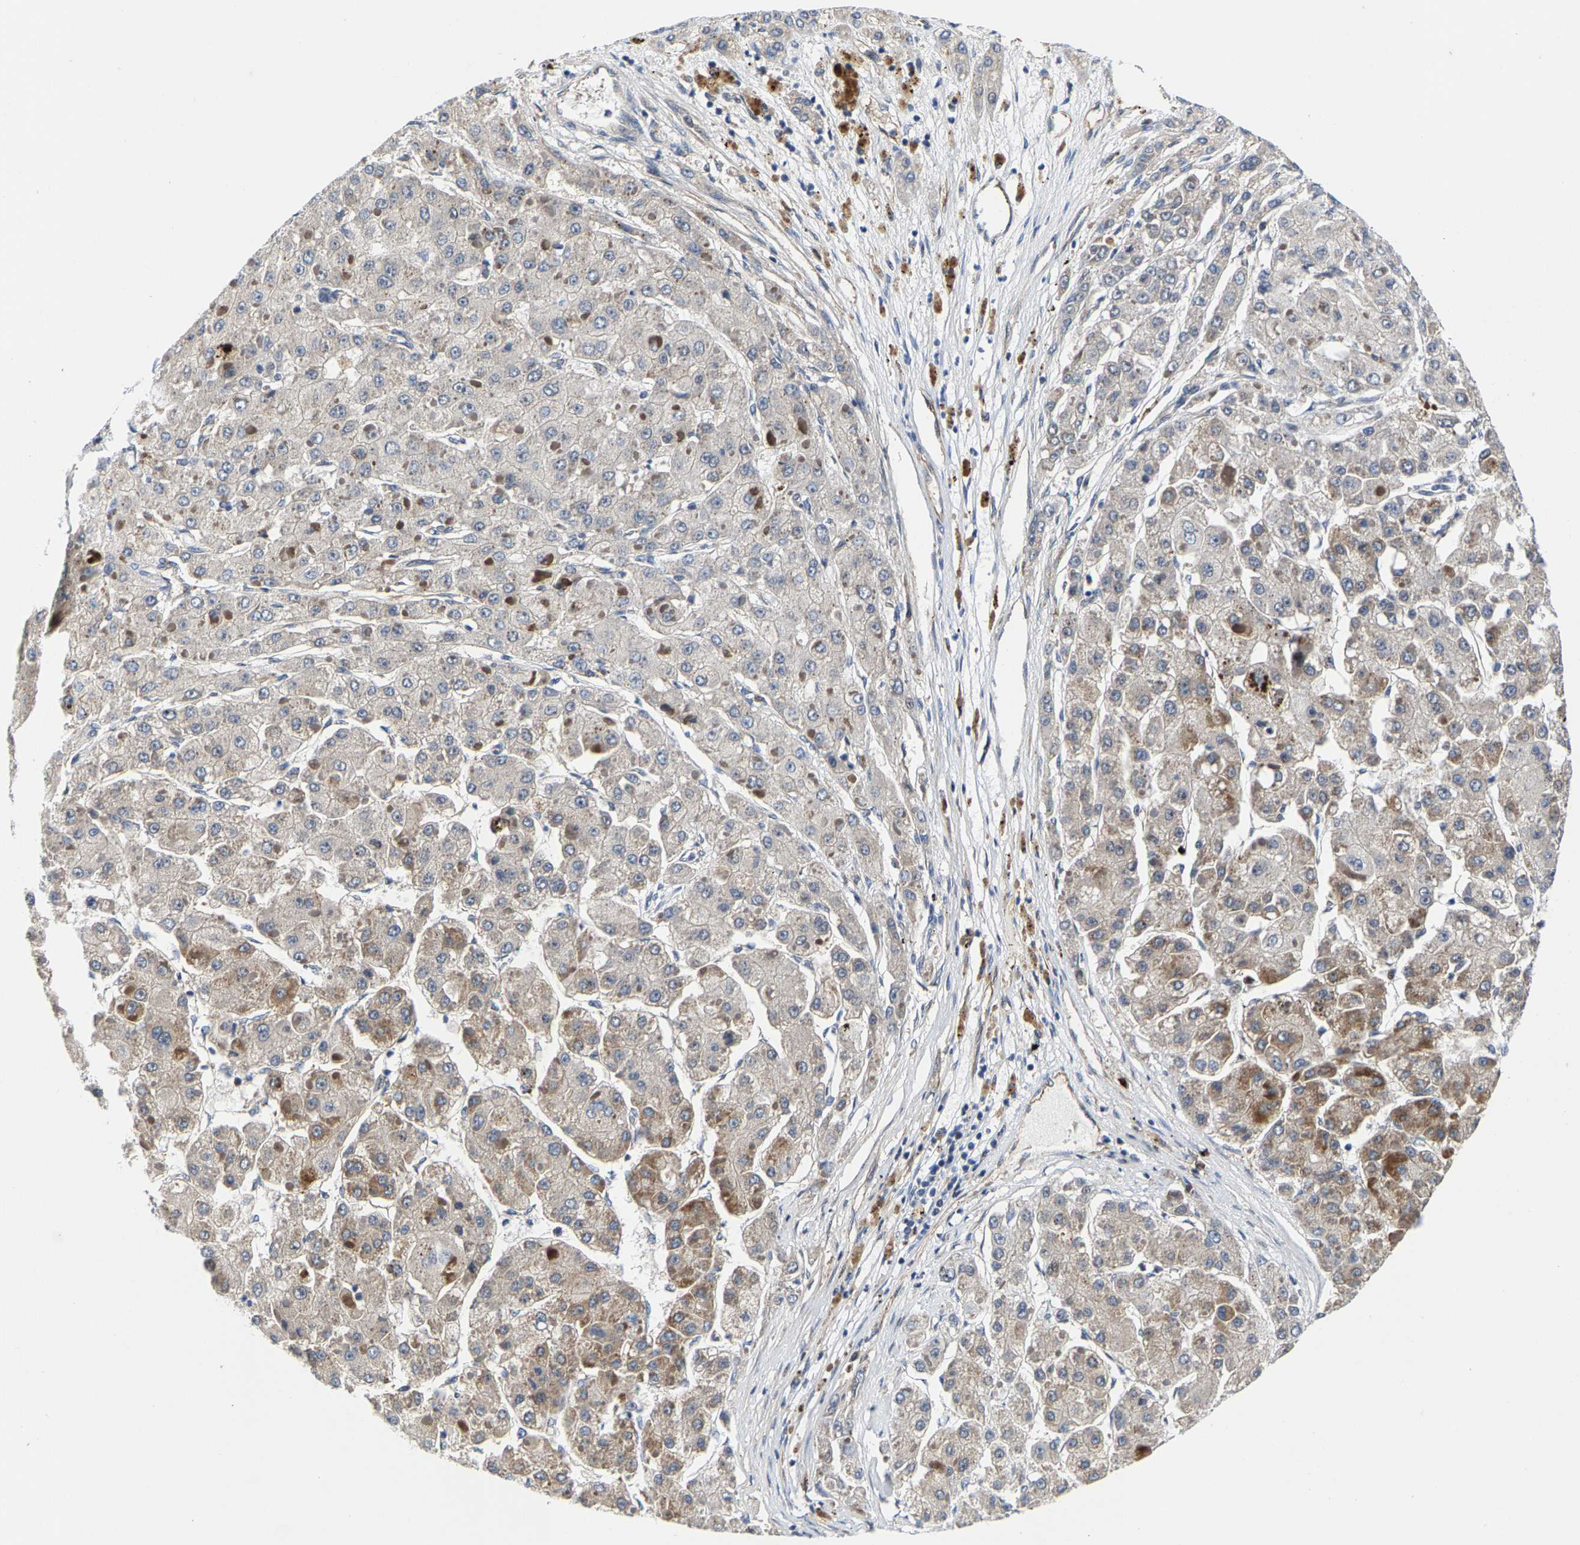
{"staining": {"intensity": "moderate", "quantity": "<25%", "location": "cytoplasmic/membranous"}, "tissue": "liver cancer", "cell_type": "Tumor cells", "image_type": "cancer", "snomed": [{"axis": "morphology", "description": "Carcinoma, Hepatocellular, NOS"}, {"axis": "topography", "description": "Liver"}], "caption": "Immunohistochemical staining of hepatocellular carcinoma (liver) reveals low levels of moderate cytoplasmic/membranous protein expression in approximately <25% of tumor cells. (DAB (3,3'-diaminobenzidine) IHC with brightfield microscopy, high magnification).", "gene": "GTPBP10", "patient": {"sex": "female", "age": 73}}